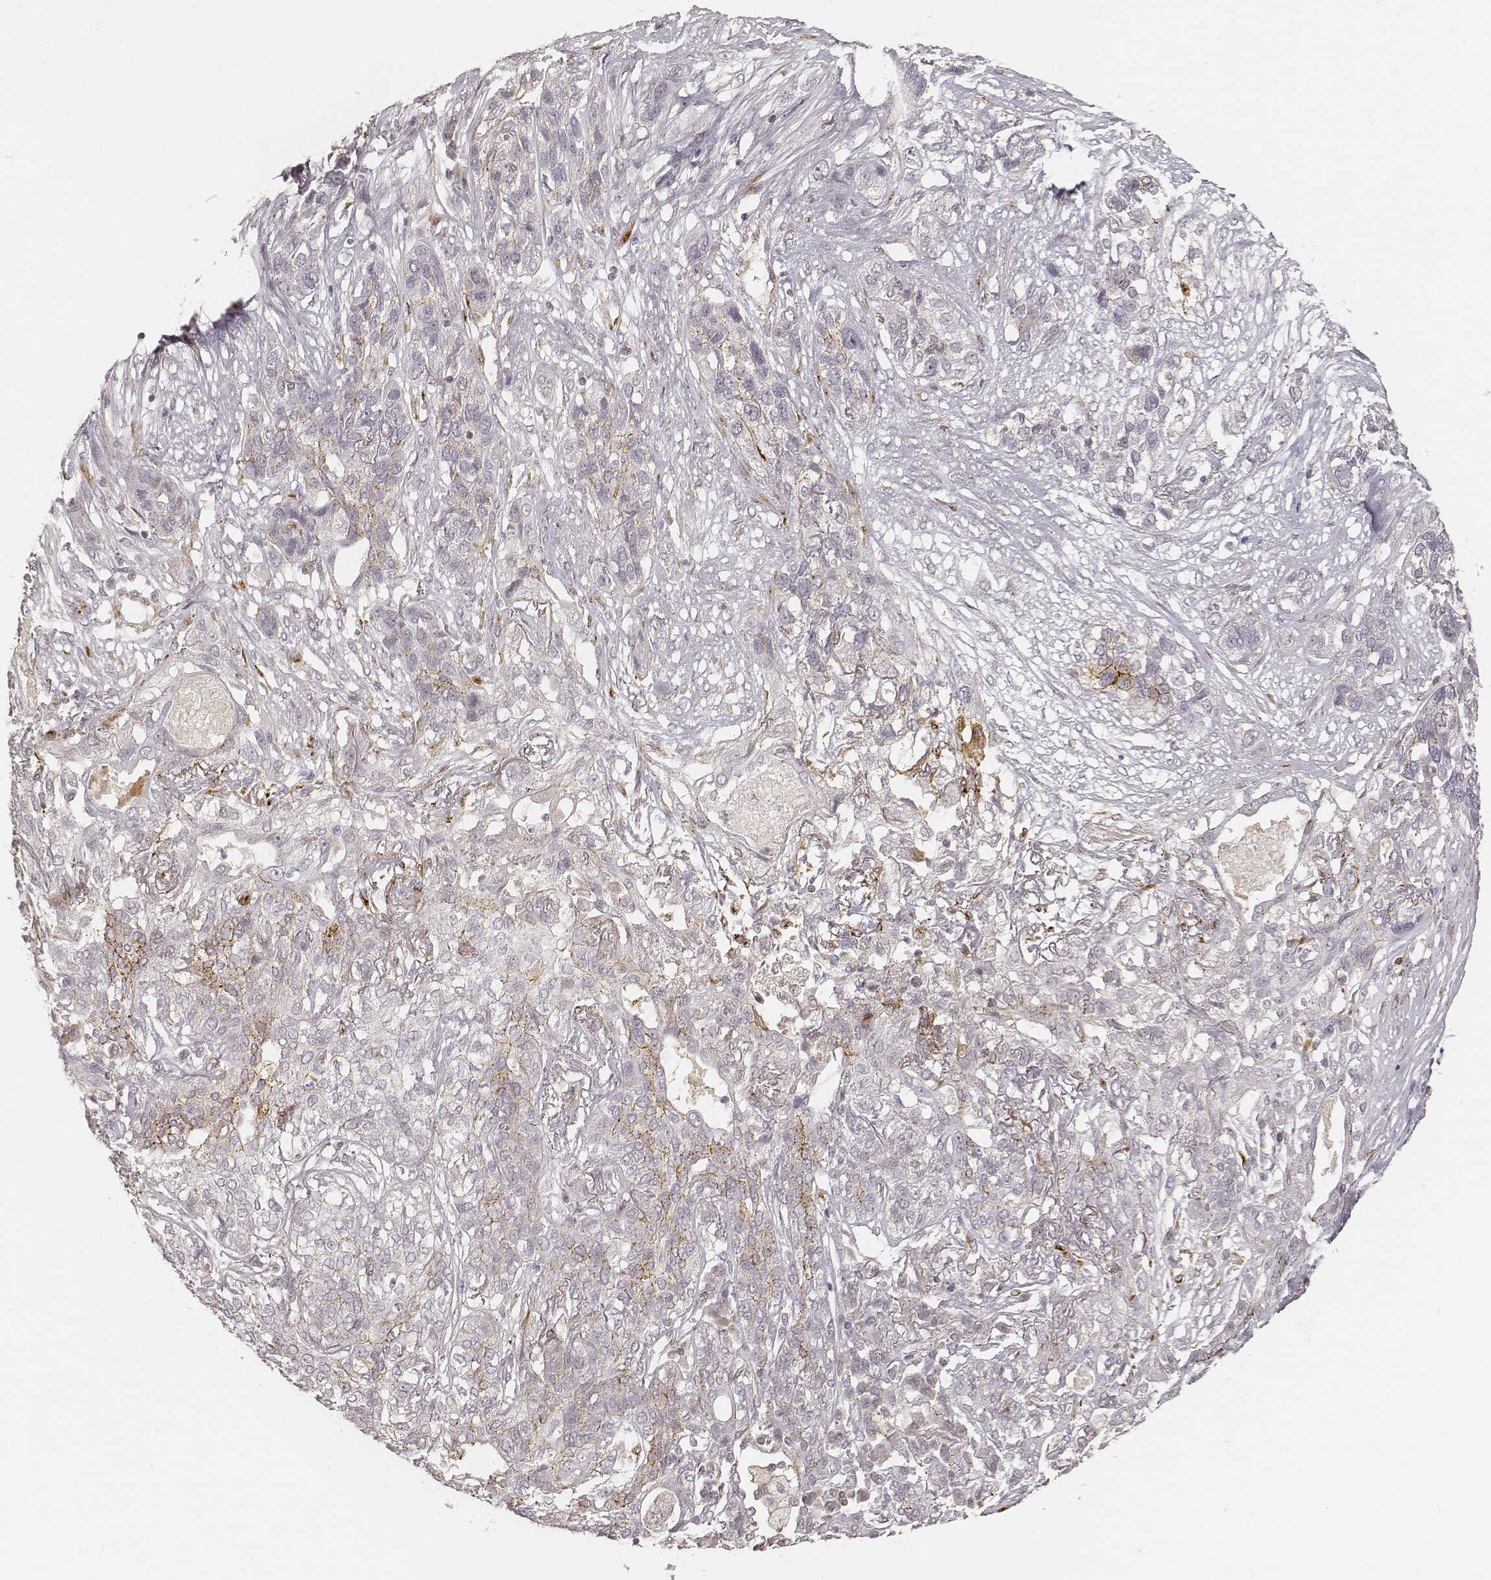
{"staining": {"intensity": "moderate", "quantity": "<25%", "location": "cytoplasmic/membranous"}, "tissue": "lung cancer", "cell_type": "Tumor cells", "image_type": "cancer", "snomed": [{"axis": "morphology", "description": "Squamous cell carcinoma, NOS"}, {"axis": "topography", "description": "Lung"}], "caption": "Protein expression analysis of human lung cancer reveals moderate cytoplasmic/membranous positivity in about <25% of tumor cells.", "gene": "GORASP2", "patient": {"sex": "female", "age": 70}}